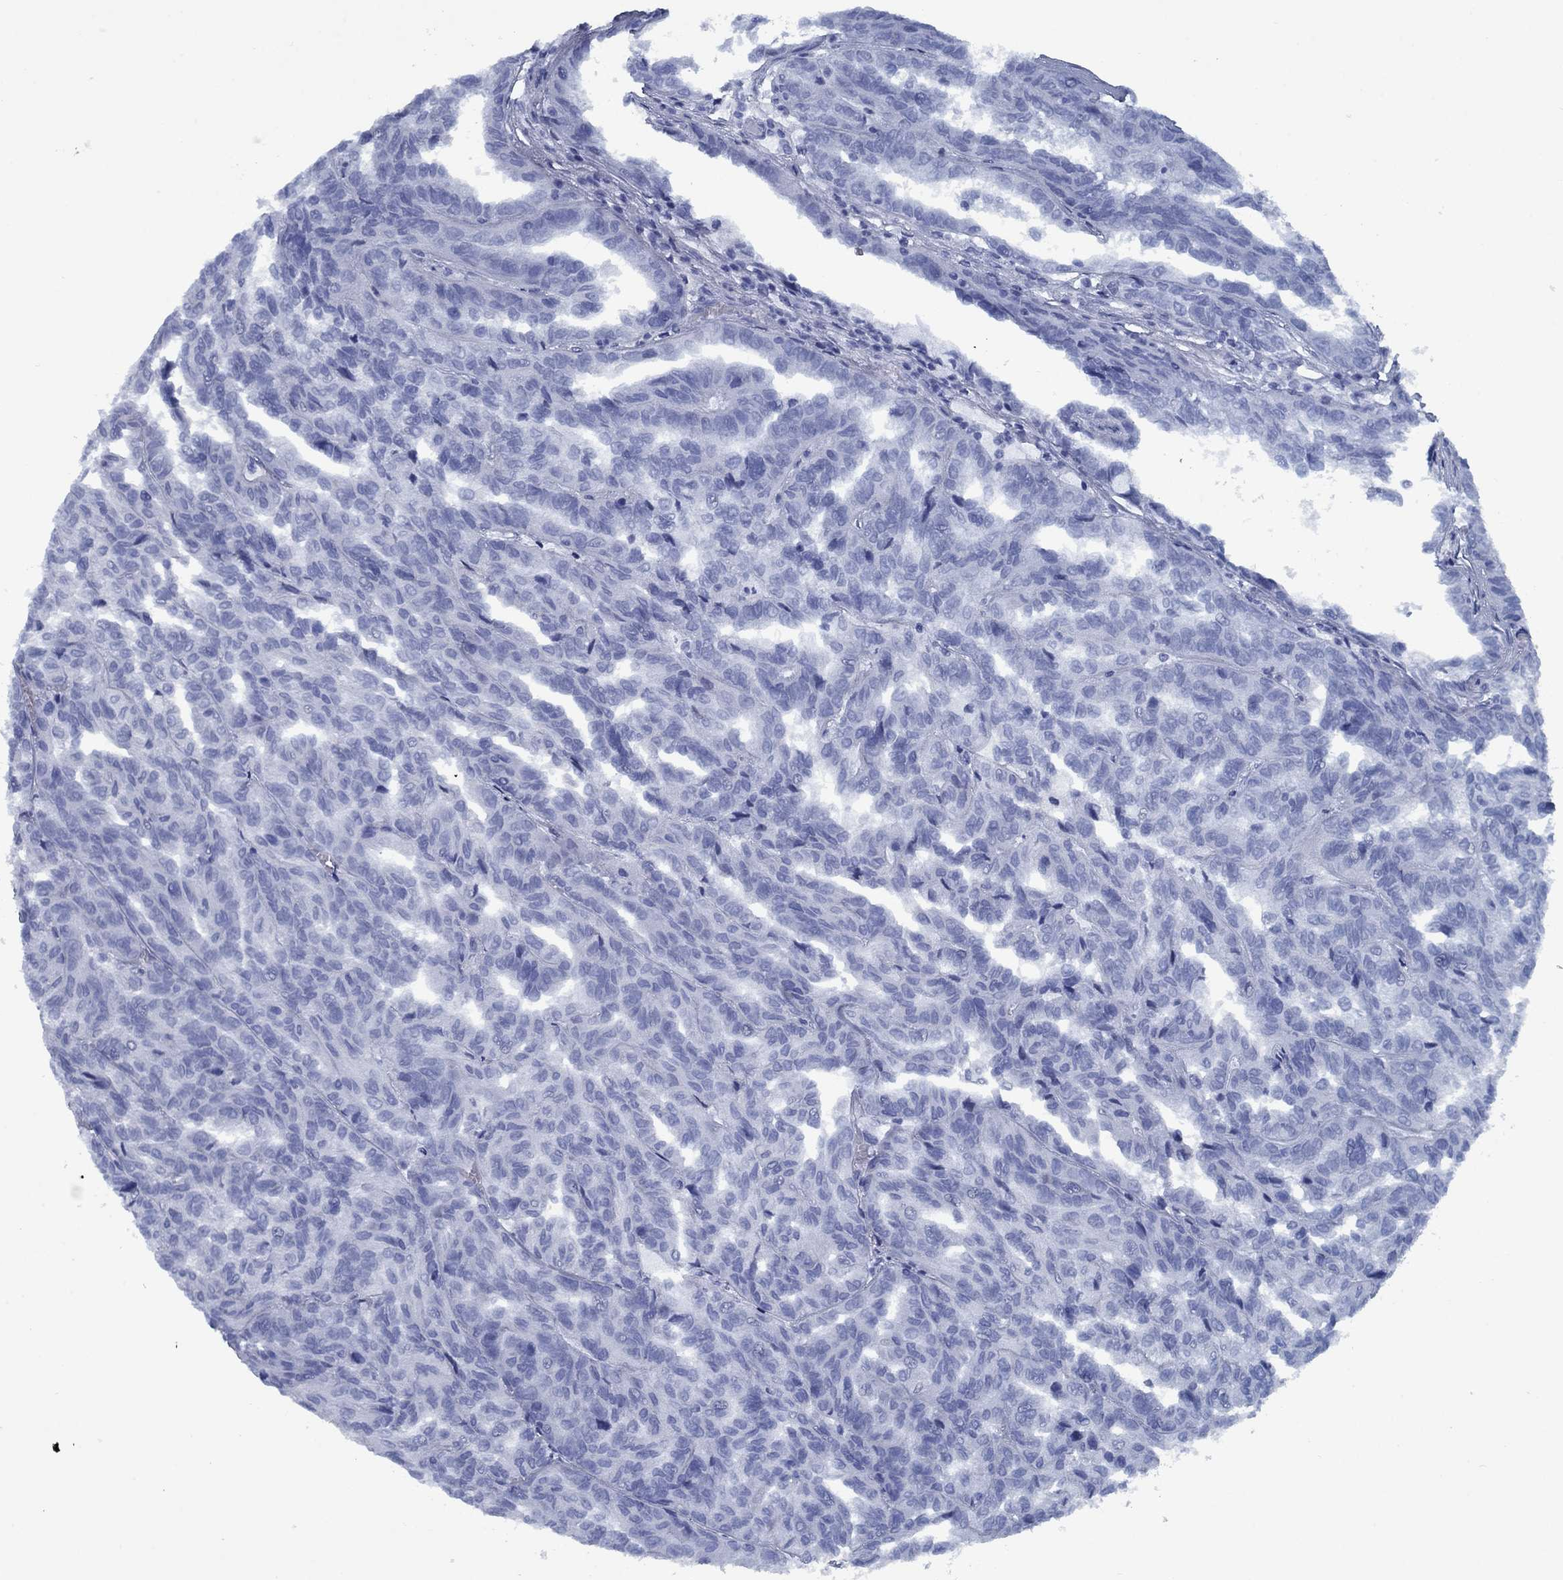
{"staining": {"intensity": "negative", "quantity": "none", "location": "none"}, "tissue": "renal cancer", "cell_type": "Tumor cells", "image_type": "cancer", "snomed": [{"axis": "morphology", "description": "Adenocarcinoma, NOS"}, {"axis": "topography", "description": "Kidney"}], "caption": "This is an immunohistochemistry image of human renal cancer. There is no staining in tumor cells.", "gene": "PNMA8A", "patient": {"sex": "male", "age": 79}}